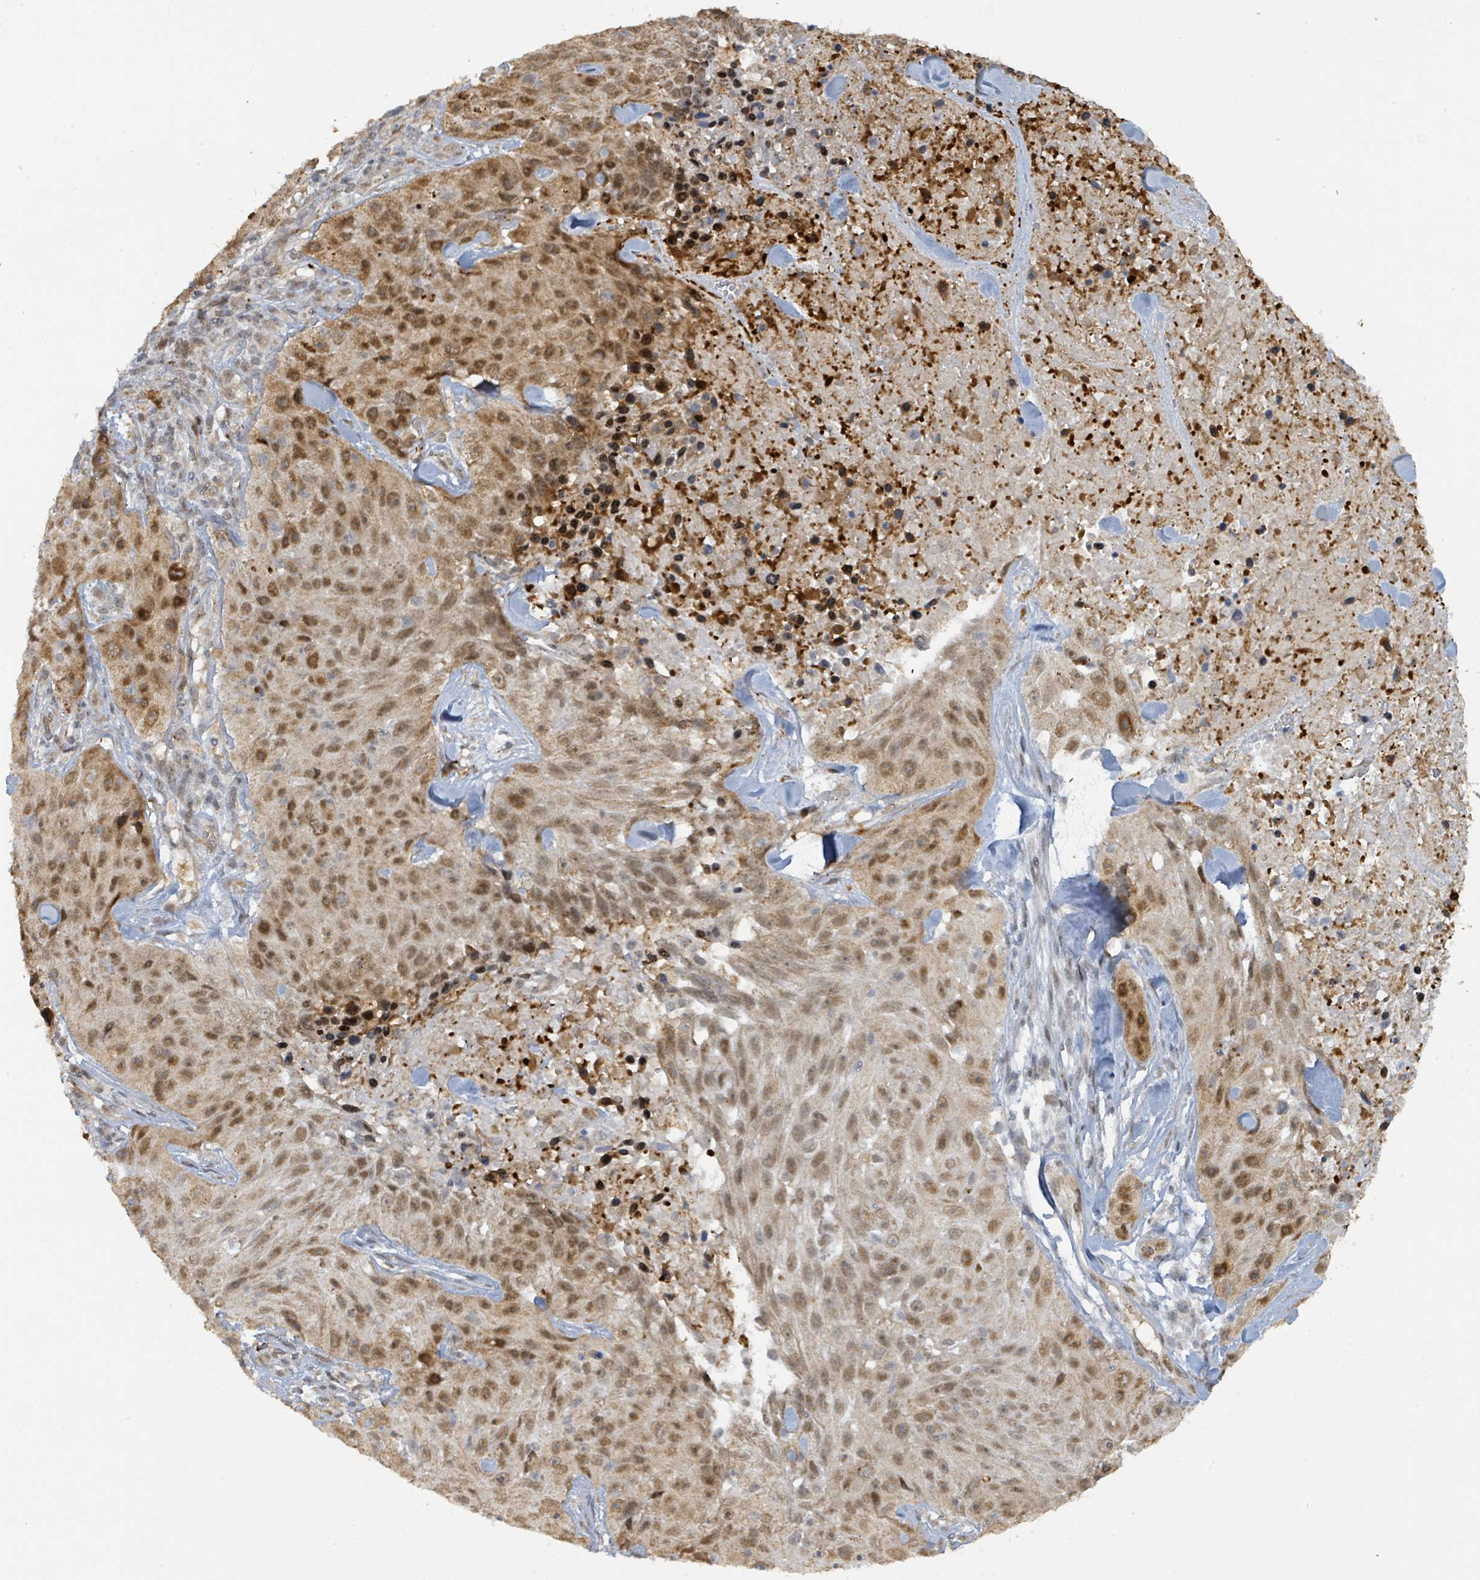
{"staining": {"intensity": "moderate", "quantity": ">75%", "location": "cytoplasmic/membranous,nuclear"}, "tissue": "skin cancer", "cell_type": "Tumor cells", "image_type": "cancer", "snomed": [{"axis": "morphology", "description": "Squamous cell carcinoma, NOS"}, {"axis": "topography", "description": "Skin"}], "caption": "Immunohistochemical staining of skin squamous cell carcinoma exhibits medium levels of moderate cytoplasmic/membranous and nuclear expression in about >75% of tumor cells. (IHC, brightfield microscopy, high magnification).", "gene": "PSMB7", "patient": {"sex": "female", "age": 87}}